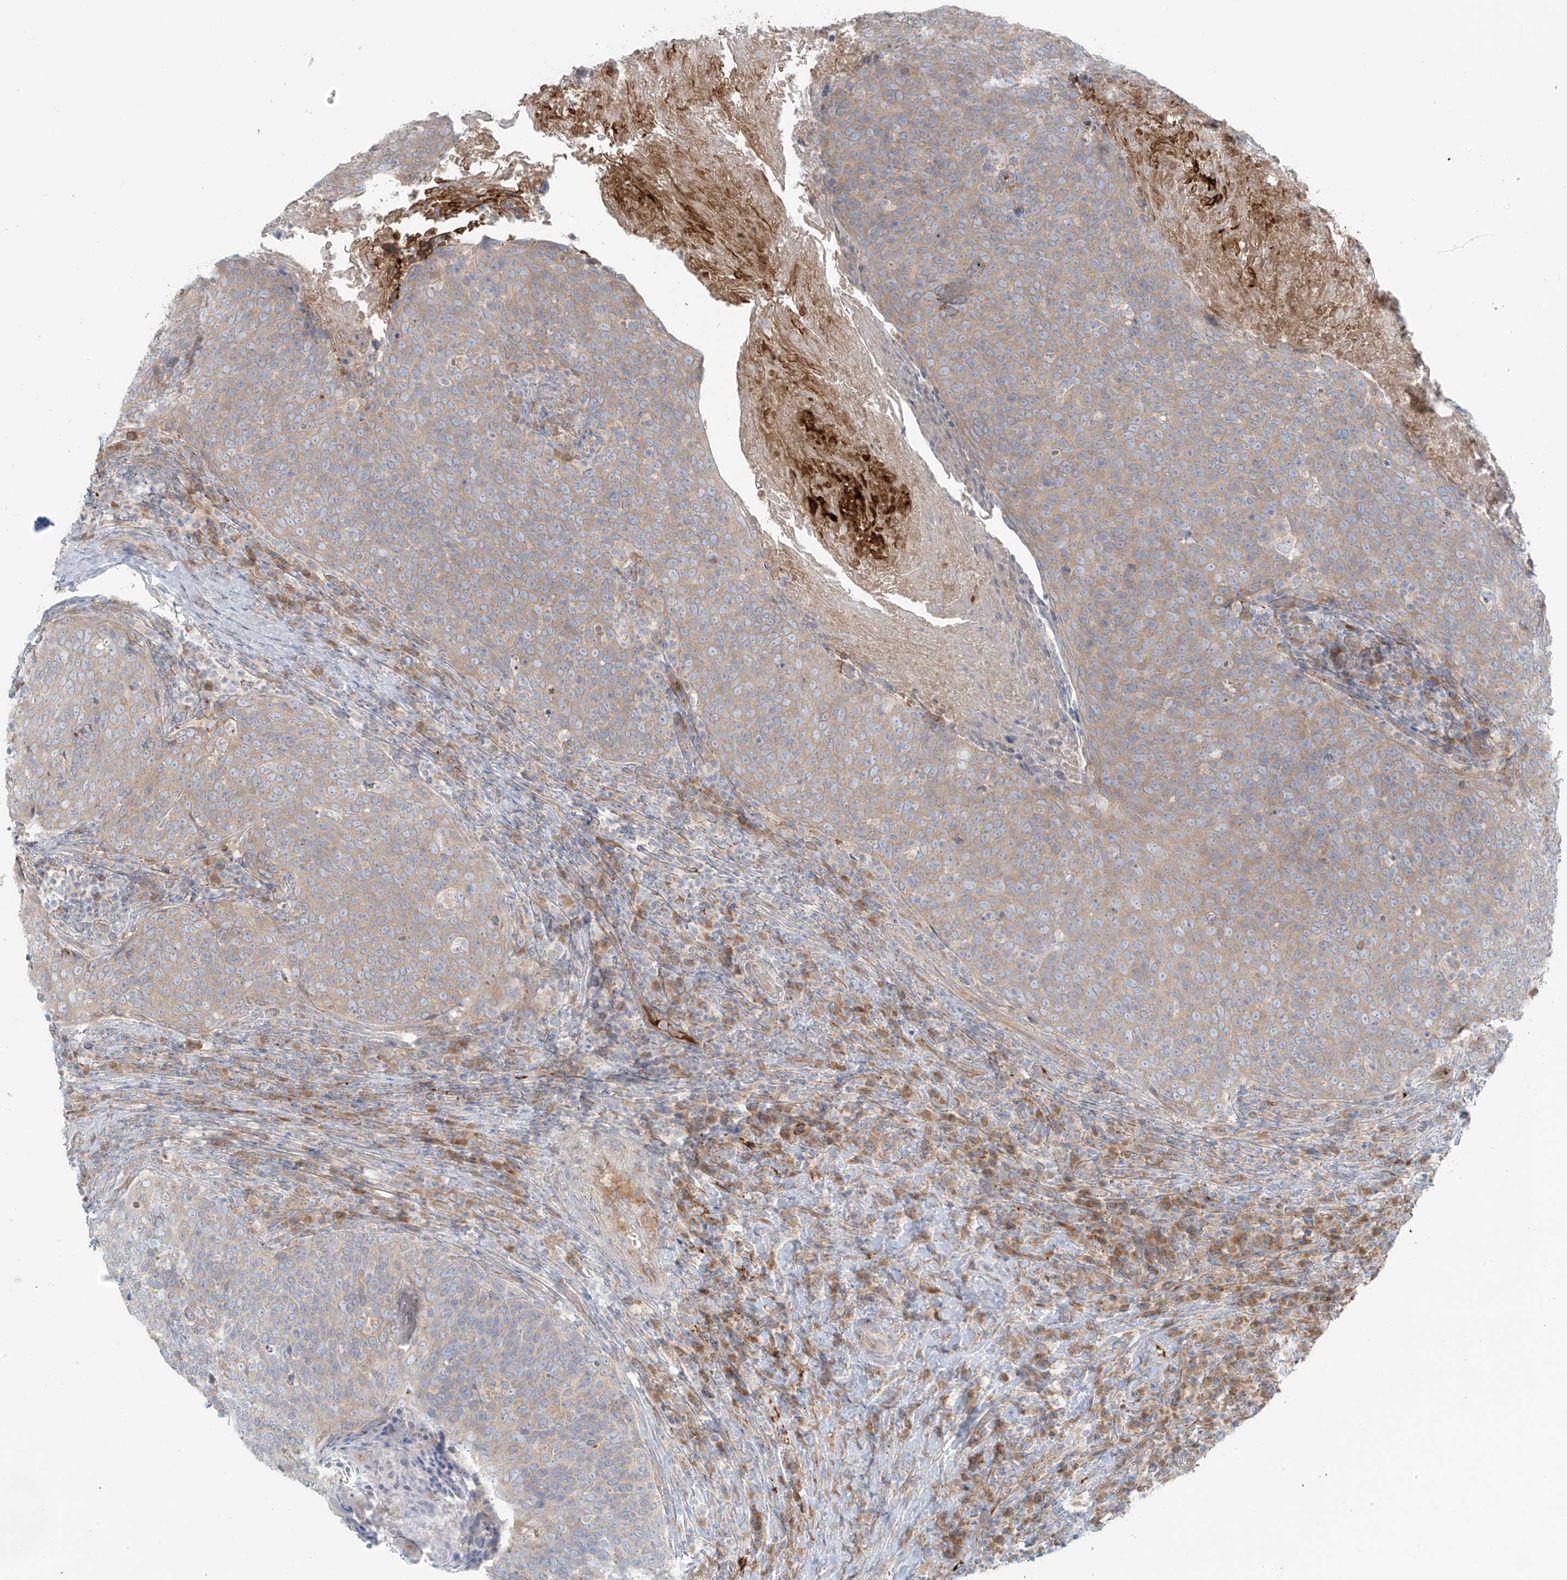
{"staining": {"intensity": "moderate", "quantity": "<25%", "location": "cytoplasmic/membranous"}, "tissue": "head and neck cancer", "cell_type": "Tumor cells", "image_type": "cancer", "snomed": [{"axis": "morphology", "description": "Squamous cell carcinoma, NOS"}, {"axis": "morphology", "description": "Squamous cell carcinoma, metastatic, NOS"}, {"axis": "topography", "description": "Lymph node"}, {"axis": "topography", "description": "Head-Neck"}], "caption": "Metastatic squamous cell carcinoma (head and neck) was stained to show a protein in brown. There is low levels of moderate cytoplasmic/membranous staining in about <25% of tumor cells. Nuclei are stained in blue.", "gene": "LZTS3", "patient": {"sex": "male", "age": 62}}